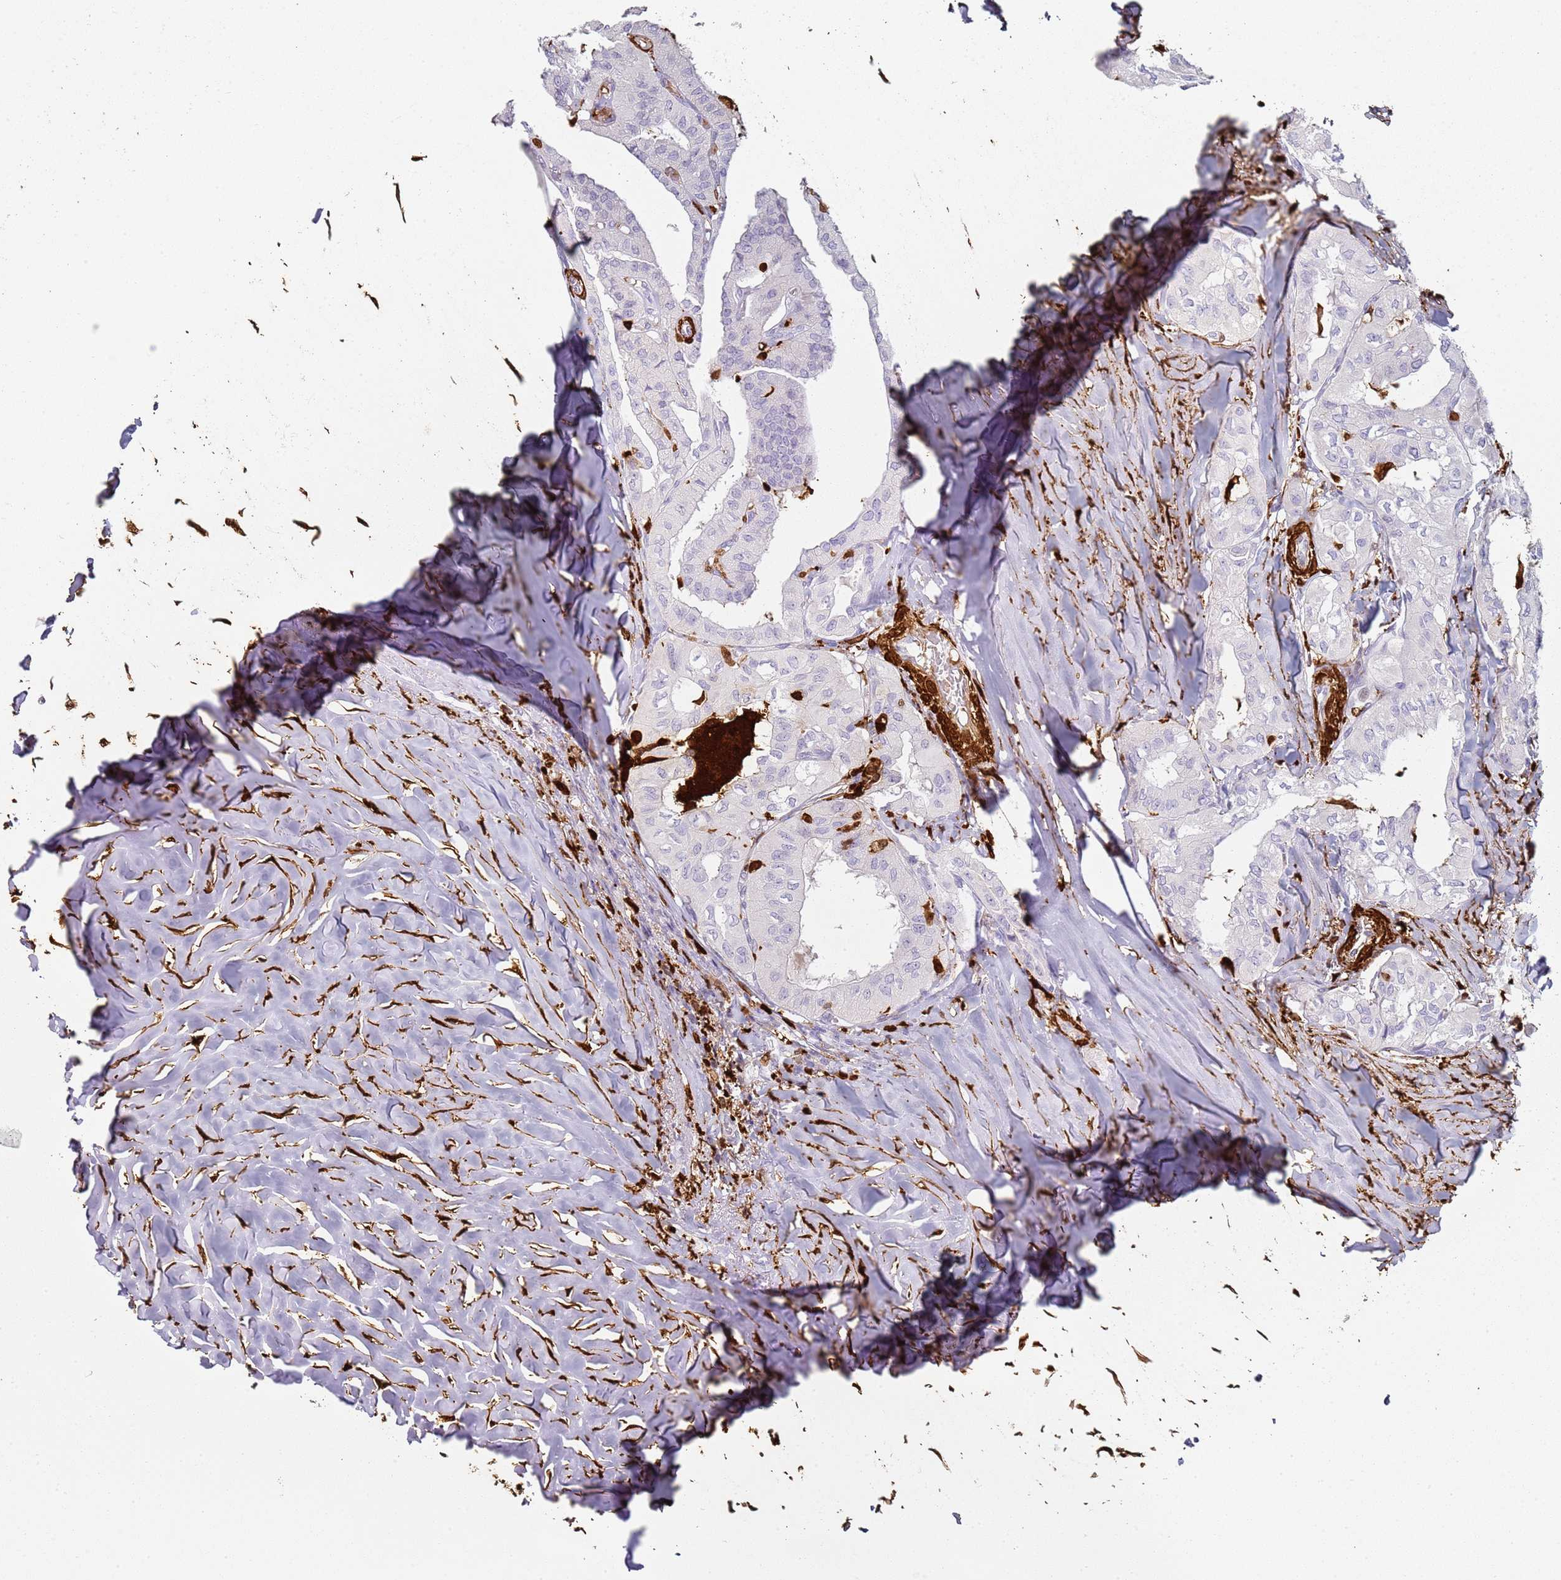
{"staining": {"intensity": "negative", "quantity": "none", "location": "none"}, "tissue": "thyroid cancer", "cell_type": "Tumor cells", "image_type": "cancer", "snomed": [{"axis": "morphology", "description": "Papillary adenocarcinoma, NOS"}, {"axis": "topography", "description": "Thyroid gland"}], "caption": "DAB (3,3'-diaminobenzidine) immunohistochemical staining of thyroid cancer demonstrates no significant staining in tumor cells.", "gene": "S100A4", "patient": {"sex": "female", "age": 59}}